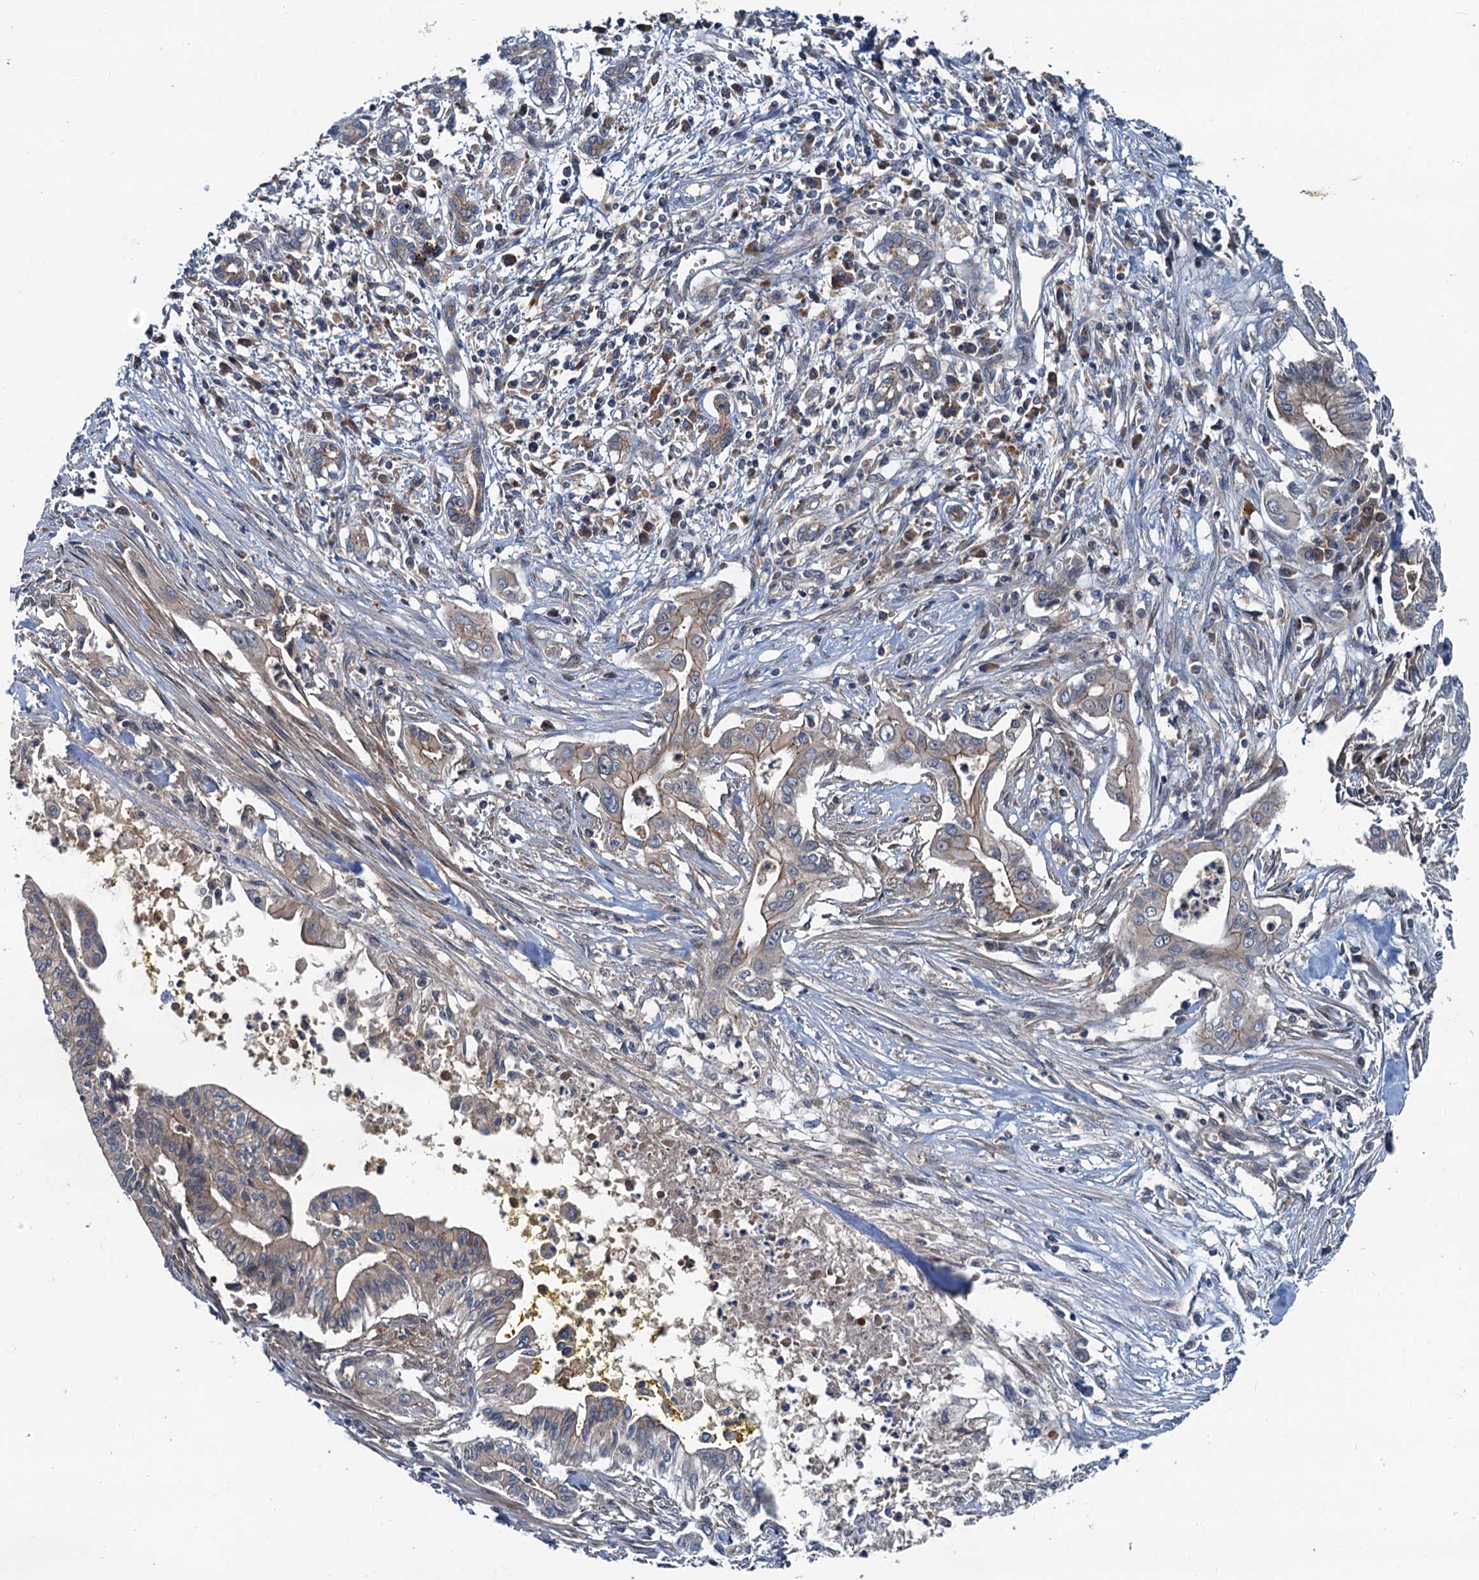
{"staining": {"intensity": "weak", "quantity": "25%-75%", "location": "cytoplasmic/membranous"}, "tissue": "pancreatic cancer", "cell_type": "Tumor cells", "image_type": "cancer", "snomed": [{"axis": "morphology", "description": "Adenocarcinoma, NOS"}, {"axis": "topography", "description": "Pancreas"}], "caption": "This is a histology image of immunohistochemistry (IHC) staining of pancreatic cancer, which shows weak staining in the cytoplasmic/membranous of tumor cells.", "gene": "EFL1", "patient": {"sex": "male", "age": 58}}